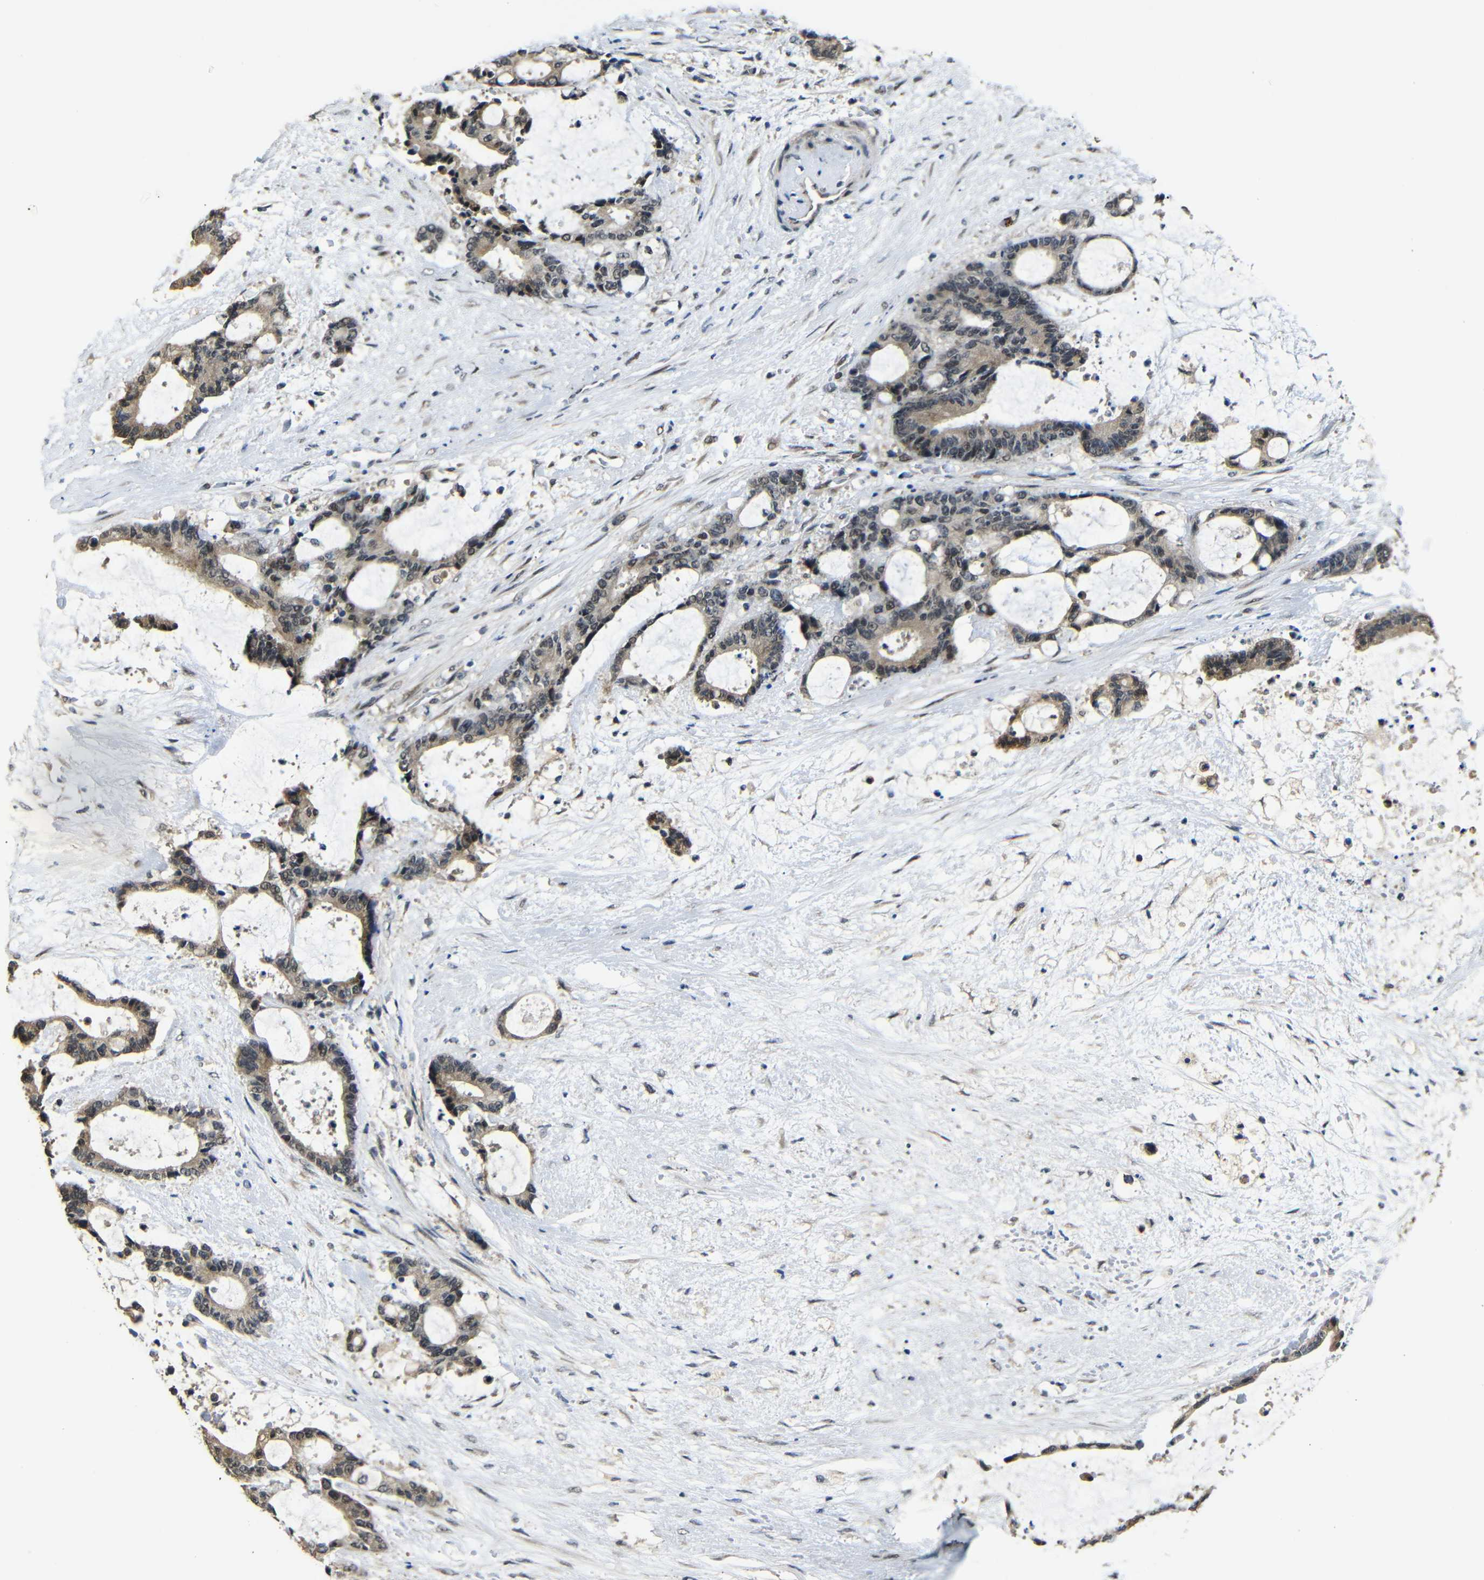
{"staining": {"intensity": "weak", "quantity": ">75%", "location": "cytoplasmic/membranous"}, "tissue": "liver cancer", "cell_type": "Tumor cells", "image_type": "cancer", "snomed": [{"axis": "morphology", "description": "Normal tissue, NOS"}, {"axis": "morphology", "description": "Cholangiocarcinoma"}, {"axis": "topography", "description": "Liver"}, {"axis": "topography", "description": "Peripheral nerve tissue"}], "caption": "High-power microscopy captured an immunohistochemistry photomicrograph of cholangiocarcinoma (liver), revealing weak cytoplasmic/membranous expression in approximately >75% of tumor cells. The staining was performed using DAB to visualize the protein expression in brown, while the nuclei were stained in blue with hematoxylin (Magnification: 20x).", "gene": "FAM172A", "patient": {"sex": "female", "age": 73}}